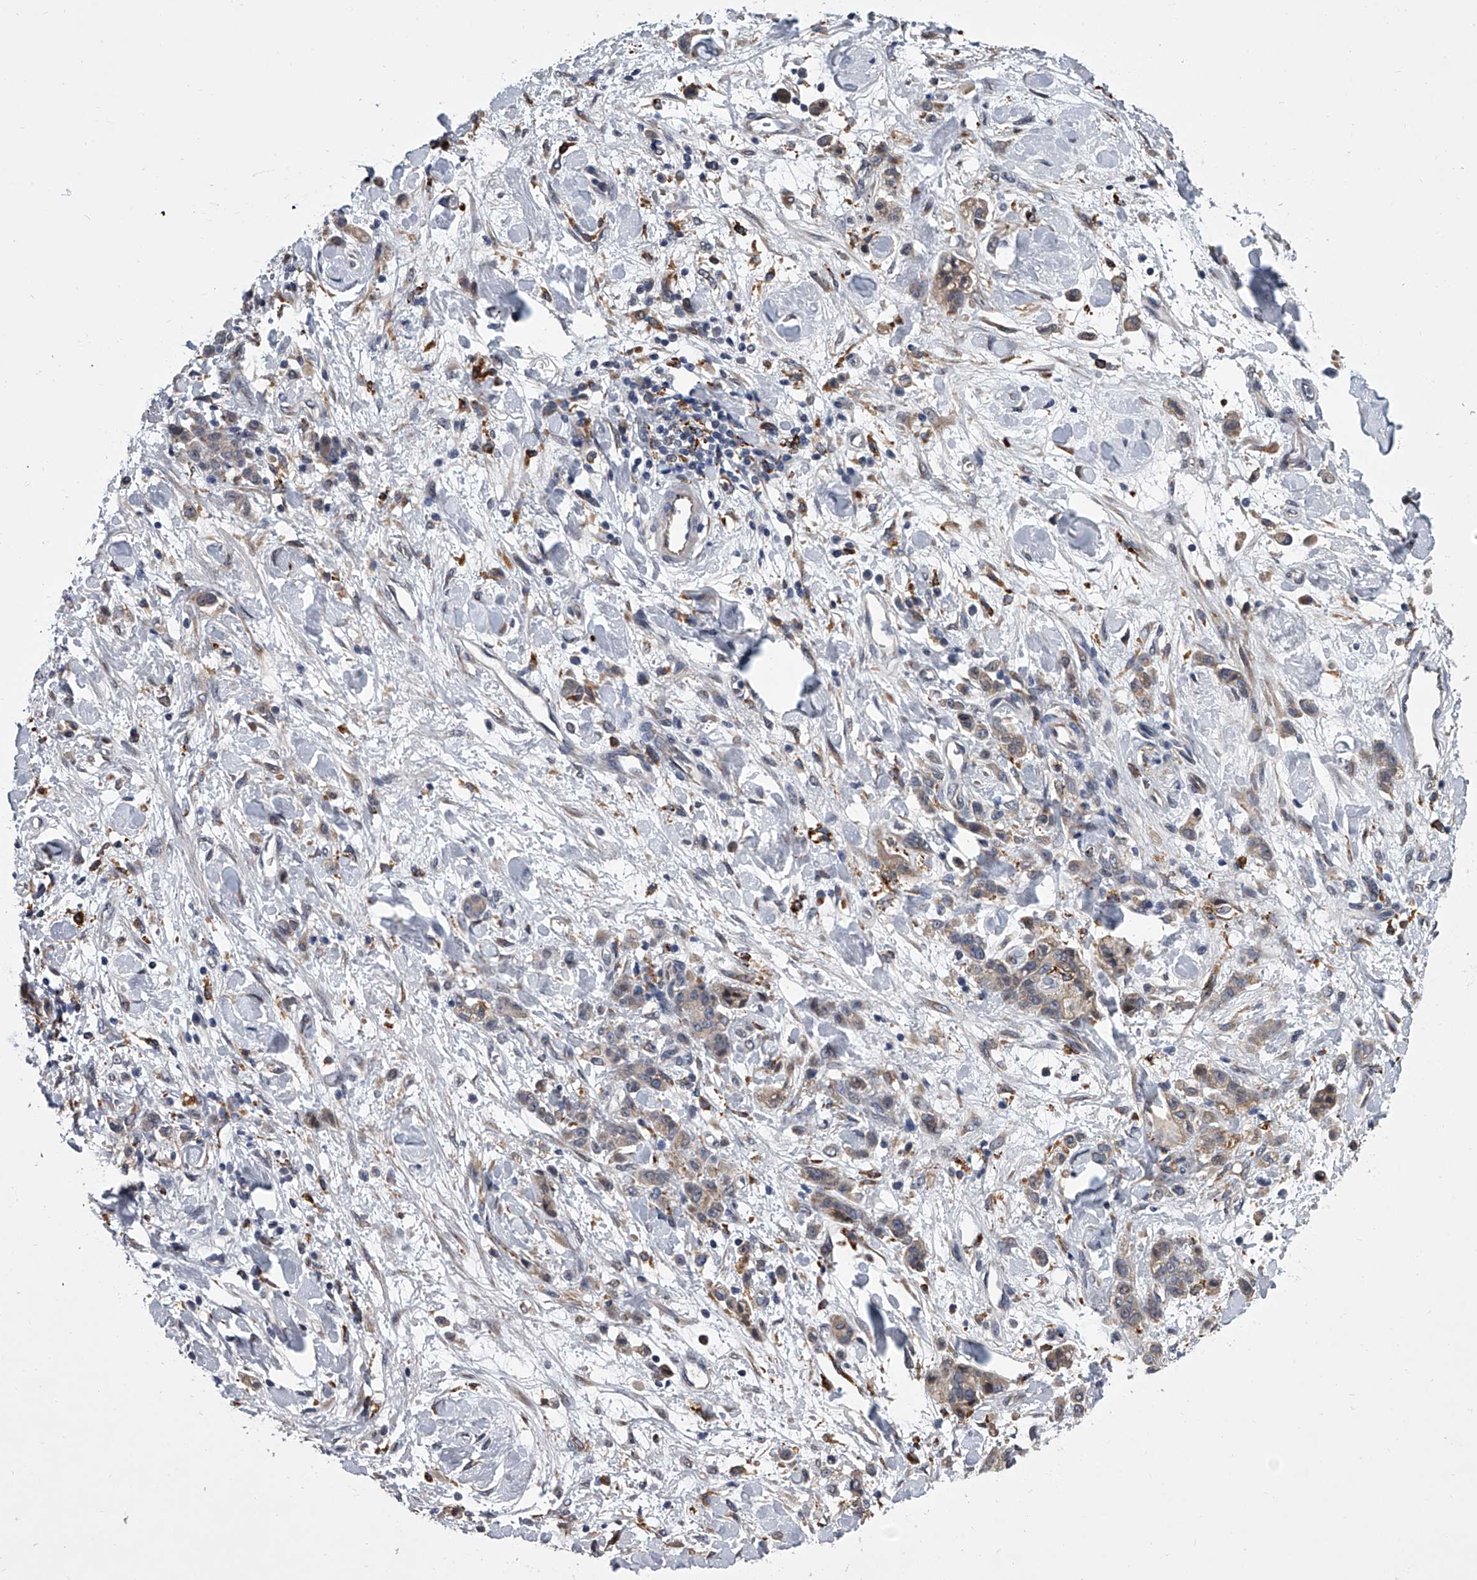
{"staining": {"intensity": "weak", "quantity": "25%-75%", "location": "cytoplasmic/membranous"}, "tissue": "stomach cancer", "cell_type": "Tumor cells", "image_type": "cancer", "snomed": [{"axis": "morphology", "description": "Normal tissue, NOS"}, {"axis": "morphology", "description": "Adenocarcinoma, NOS"}, {"axis": "topography", "description": "Stomach"}], "caption": "Stomach cancer (adenocarcinoma) stained with a brown dye displays weak cytoplasmic/membranous positive staining in approximately 25%-75% of tumor cells.", "gene": "TRIM8", "patient": {"sex": "male", "age": 82}}